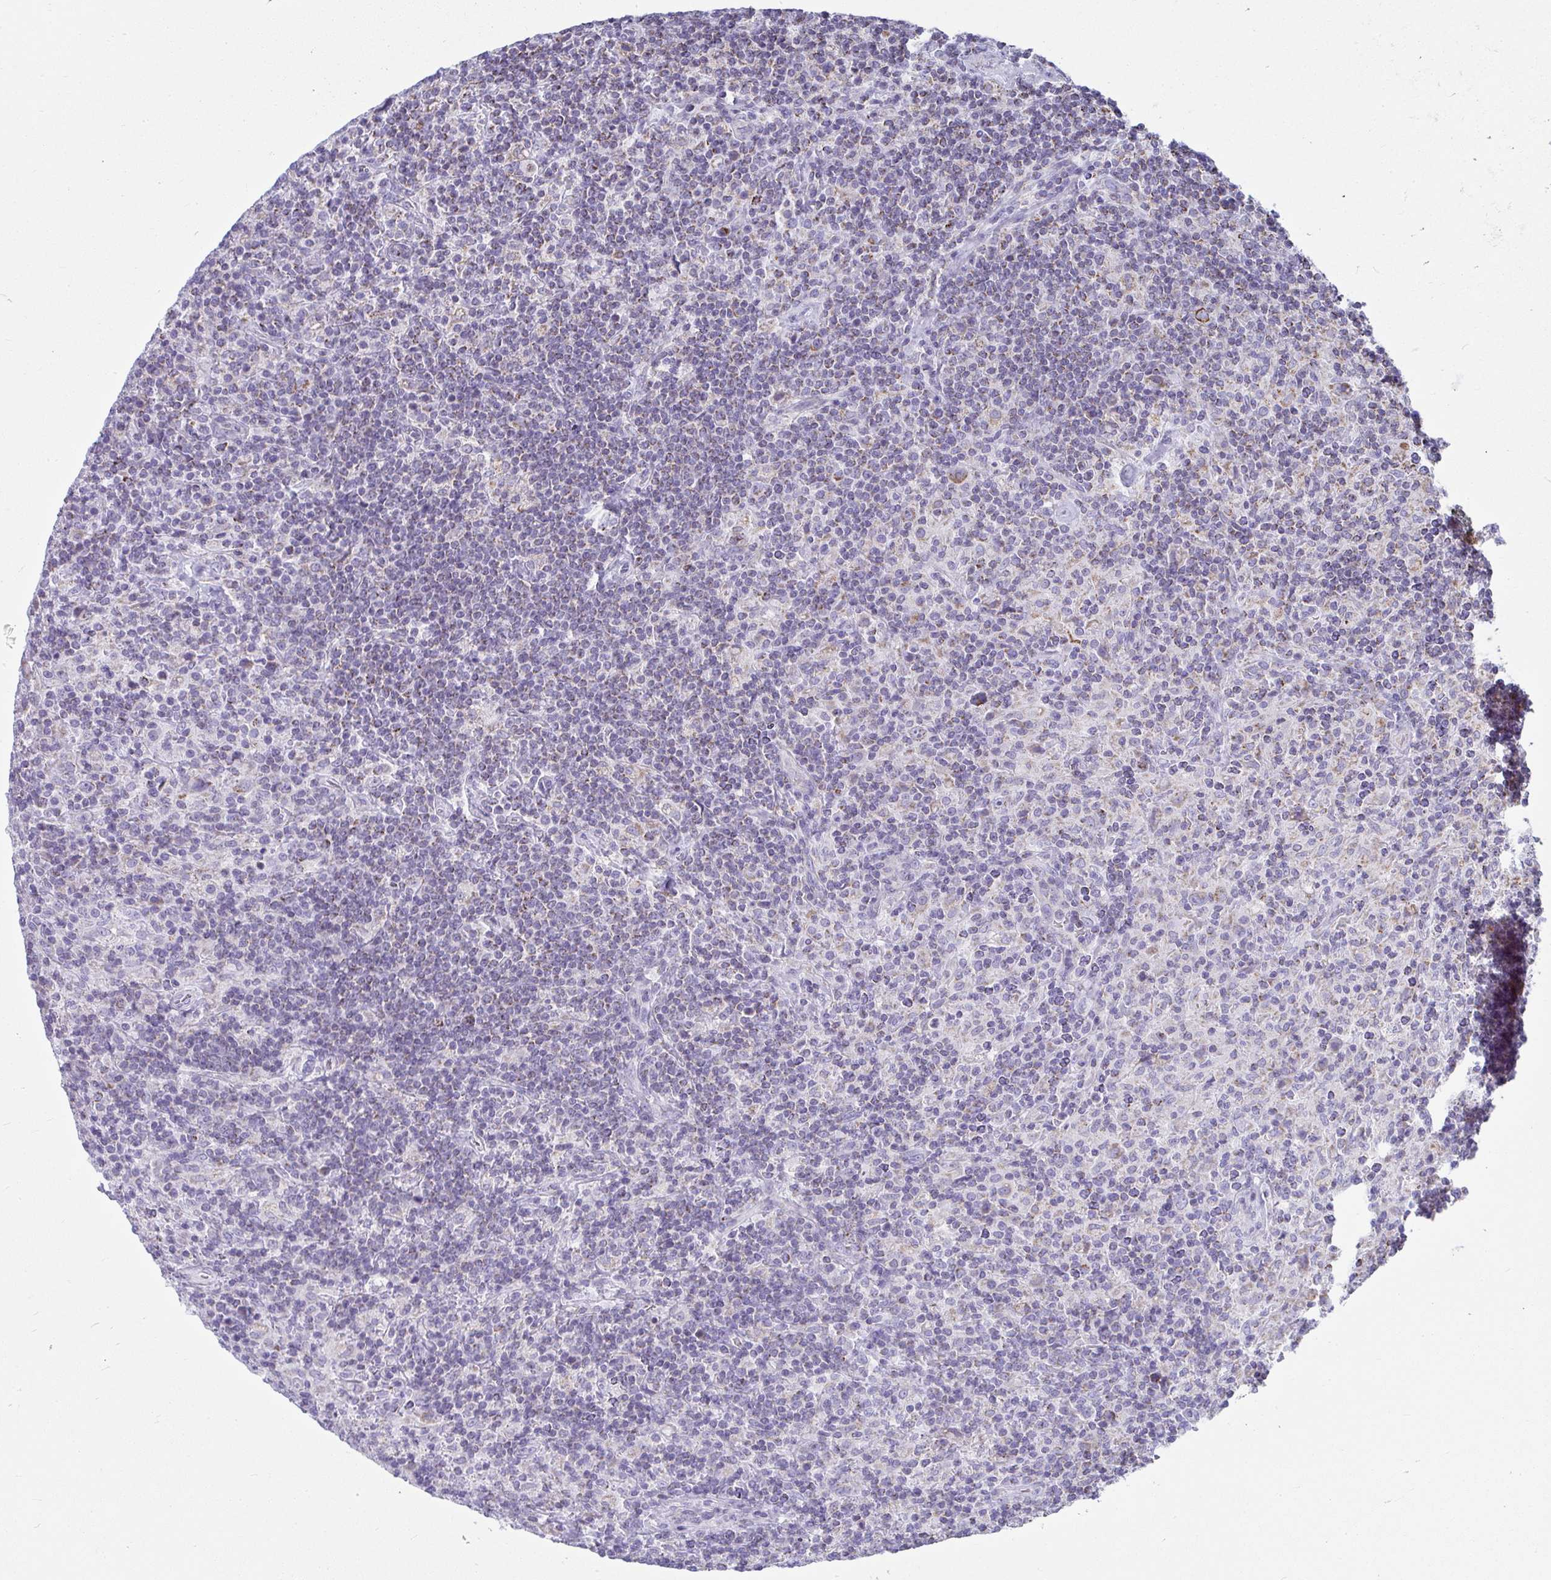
{"staining": {"intensity": "negative", "quantity": "none", "location": "none"}, "tissue": "lymphoma", "cell_type": "Tumor cells", "image_type": "cancer", "snomed": [{"axis": "morphology", "description": "Hodgkin's disease, NOS"}, {"axis": "topography", "description": "Lymph node"}], "caption": "Immunohistochemistry (IHC) photomicrograph of neoplastic tissue: Hodgkin's disease stained with DAB (3,3'-diaminobenzidine) reveals no significant protein staining in tumor cells.", "gene": "SLC6A1", "patient": {"sex": "male", "age": 70}}